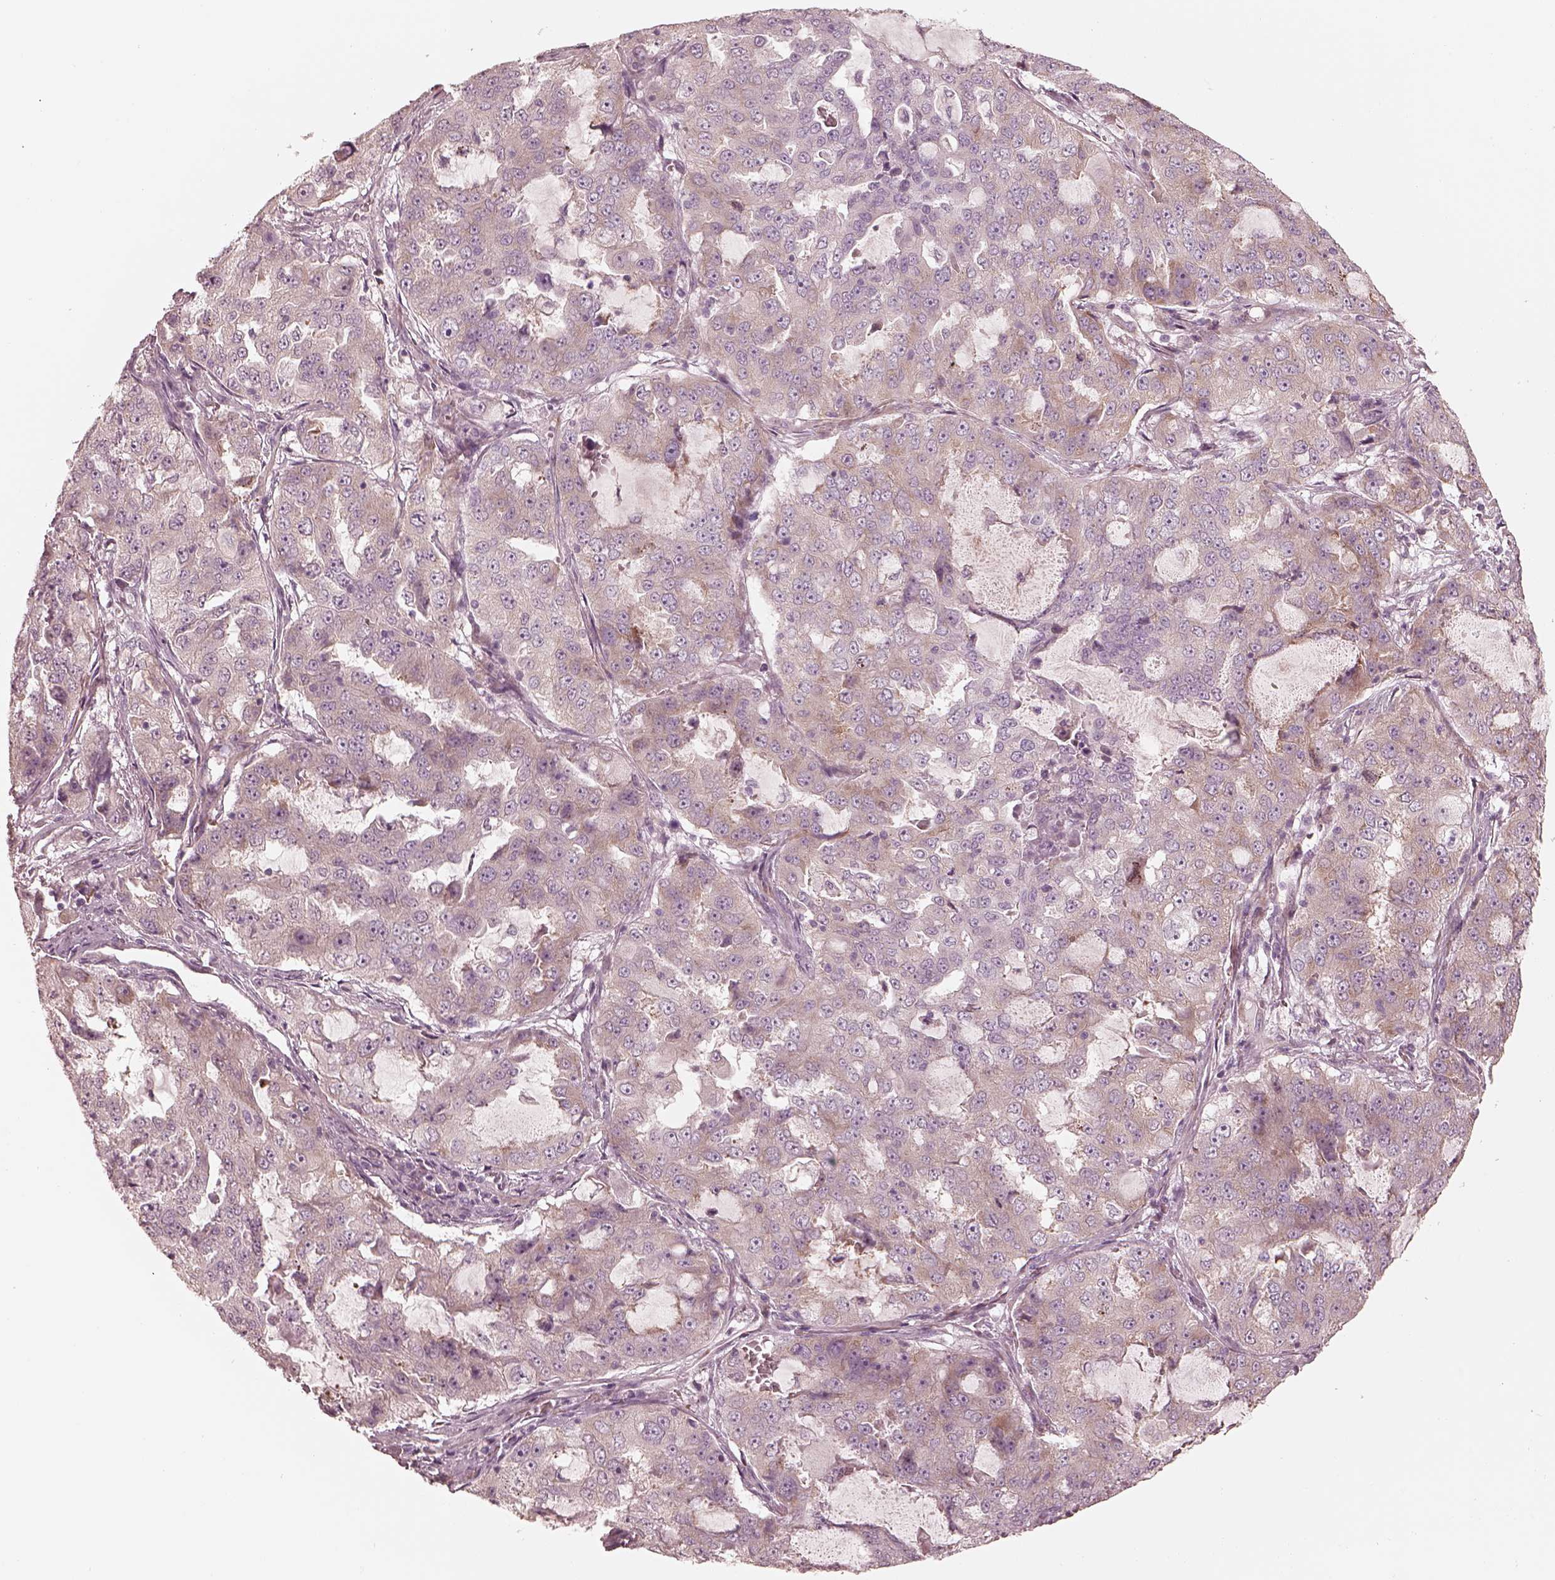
{"staining": {"intensity": "negative", "quantity": "none", "location": "none"}, "tissue": "lung cancer", "cell_type": "Tumor cells", "image_type": "cancer", "snomed": [{"axis": "morphology", "description": "Adenocarcinoma, NOS"}, {"axis": "topography", "description": "Lung"}], "caption": "Immunohistochemistry of human lung cancer shows no staining in tumor cells. (DAB immunohistochemistry, high magnification).", "gene": "RAB3C", "patient": {"sex": "female", "age": 61}}